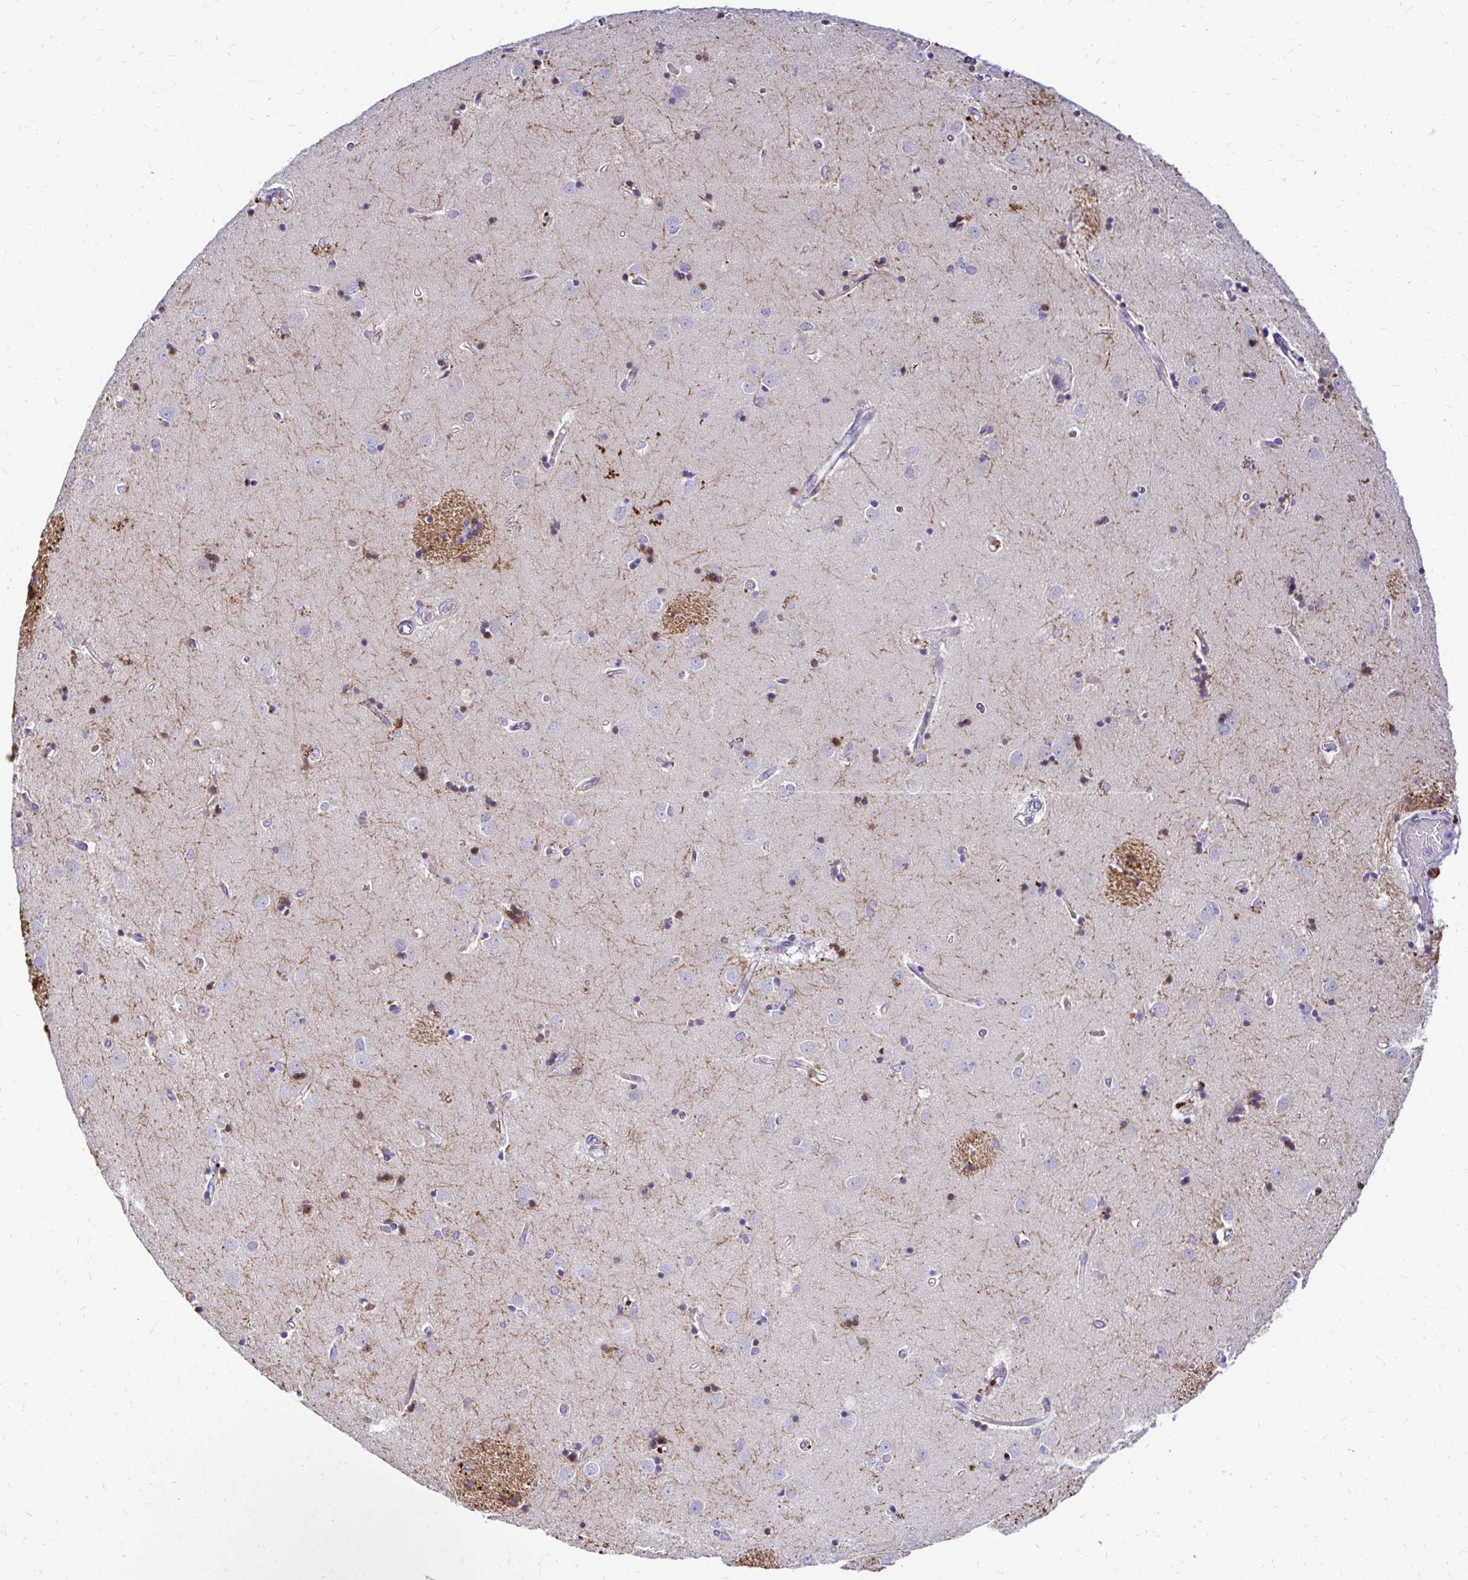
{"staining": {"intensity": "negative", "quantity": "none", "location": "none"}, "tissue": "caudate", "cell_type": "Glial cells", "image_type": "normal", "snomed": [{"axis": "morphology", "description": "Normal tissue, NOS"}, {"axis": "topography", "description": "Lateral ventricle wall"}], "caption": "IHC of benign human caudate demonstrates no expression in glial cells. (DAB (3,3'-diaminobenzidine) IHC with hematoxylin counter stain).", "gene": "ZSWIM9", "patient": {"sex": "male", "age": 54}}